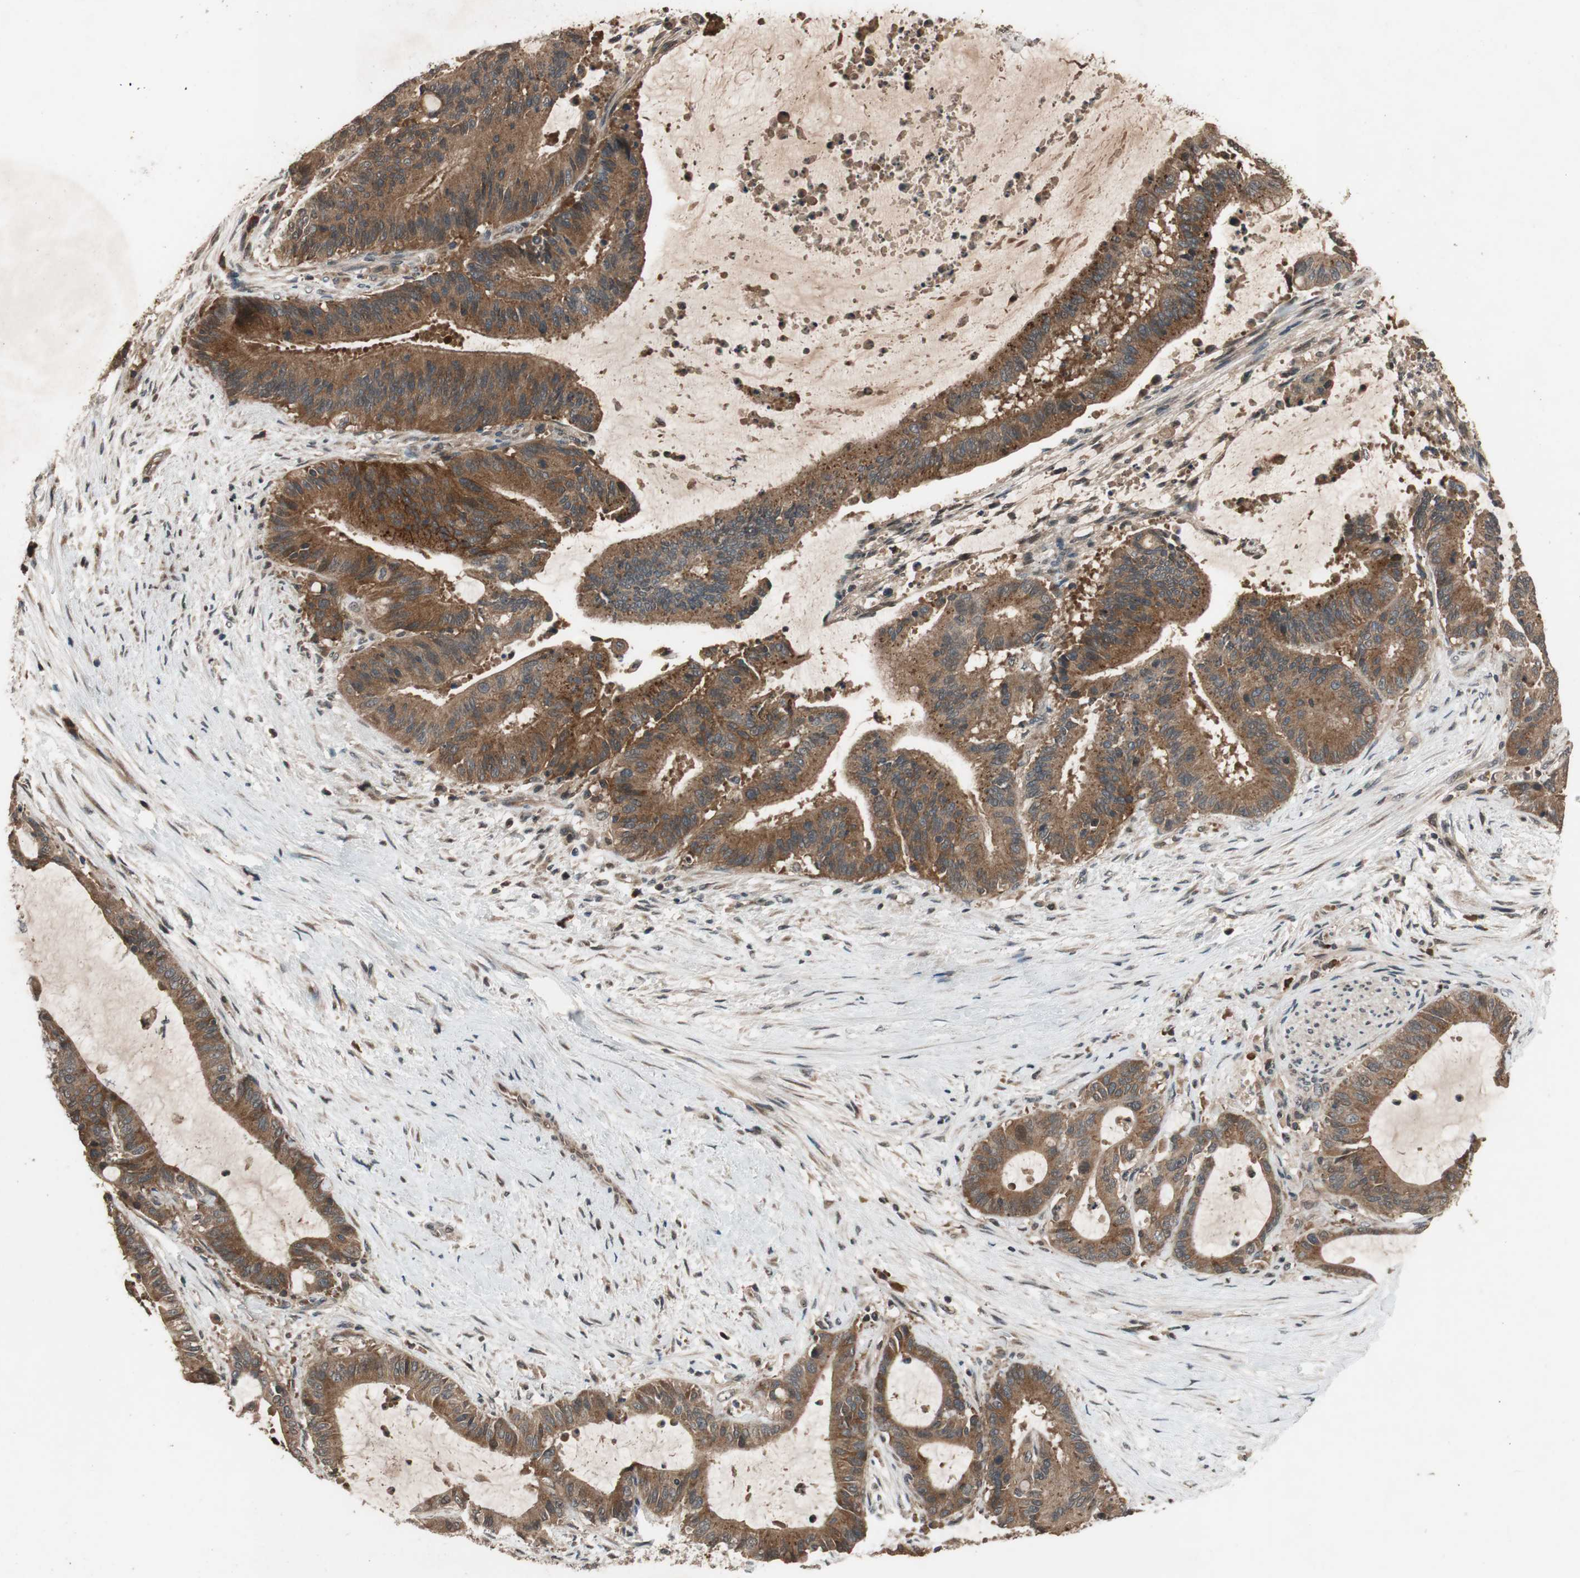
{"staining": {"intensity": "strong", "quantity": ">75%", "location": "cytoplasmic/membranous"}, "tissue": "liver cancer", "cell_type": "Tumor cells", "image_type": "cancer", "snomed": [{"axis": "morphology", "description": "Cholangiocarcinoma"}, {"axis": "topography", "description": "Liver"}], "caption": "This is a photomicrograph of immunohistochemistry (IHC) staining of liver cancer (cholangiocarcinoma), which shows strong positivity in the cytoplasmic/membranous of tumor cells.", "gene": "TMEM230", "patient": {"sex": "female", "age": 73}}